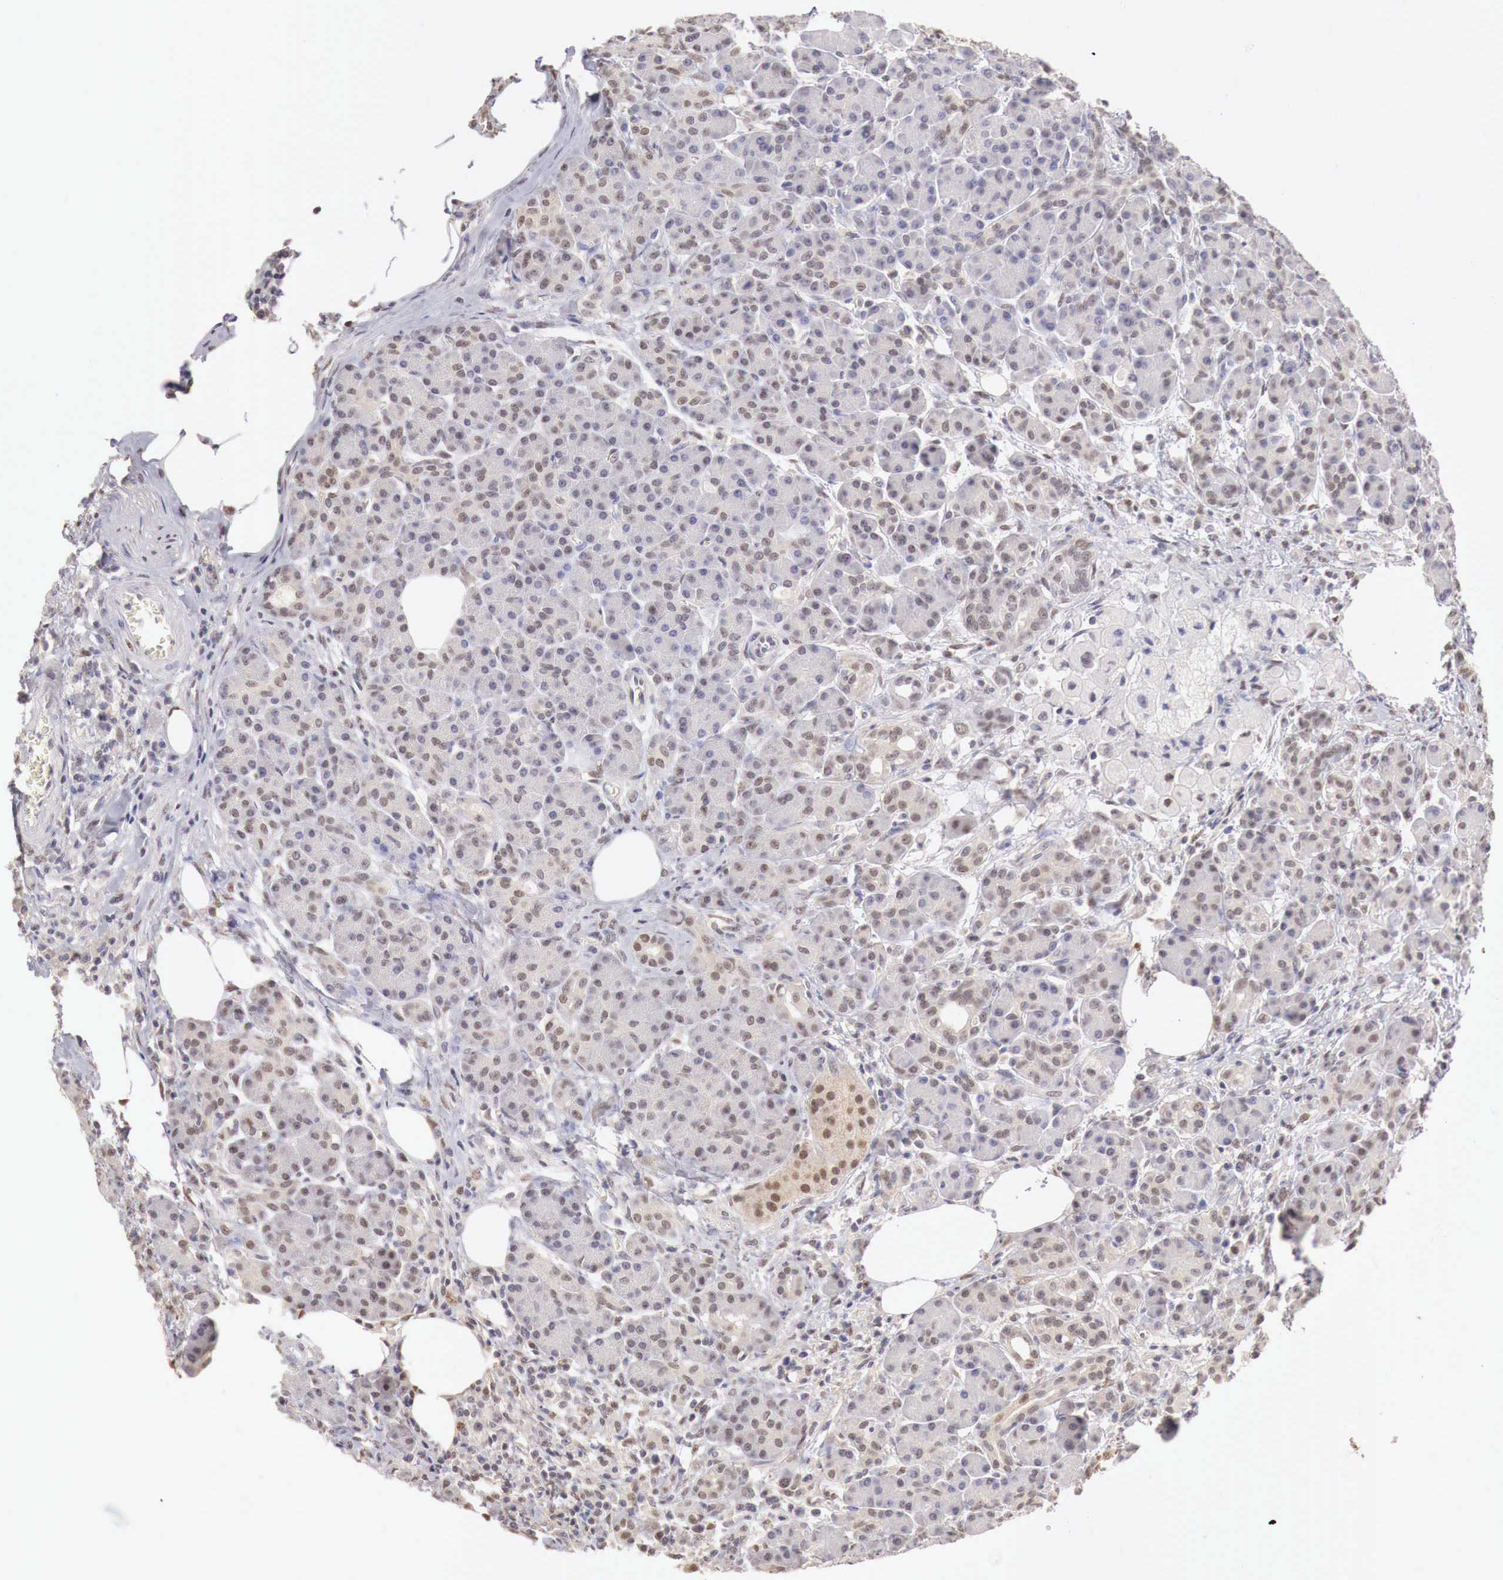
{"staining": {"intensity": "weak", "quantity": "25%-75%", "location": "nuclear"}, "tissue": "pancreas", "cell_type": "Exocrine glandular cells", "image_type": "normal", "snomed": [{"axis": "morphology", "description": "Normal tissue, NOS"}, {"axis": "topography", "description": "Pancreas"}], "caption": "The histopathology image shows staining of normal pancreas, revealing weak nuclear protein positivity (brown color) within exocrine glandular cells.", "gene": "UBA1", "patient": {"sex": "female", "age": 73}}